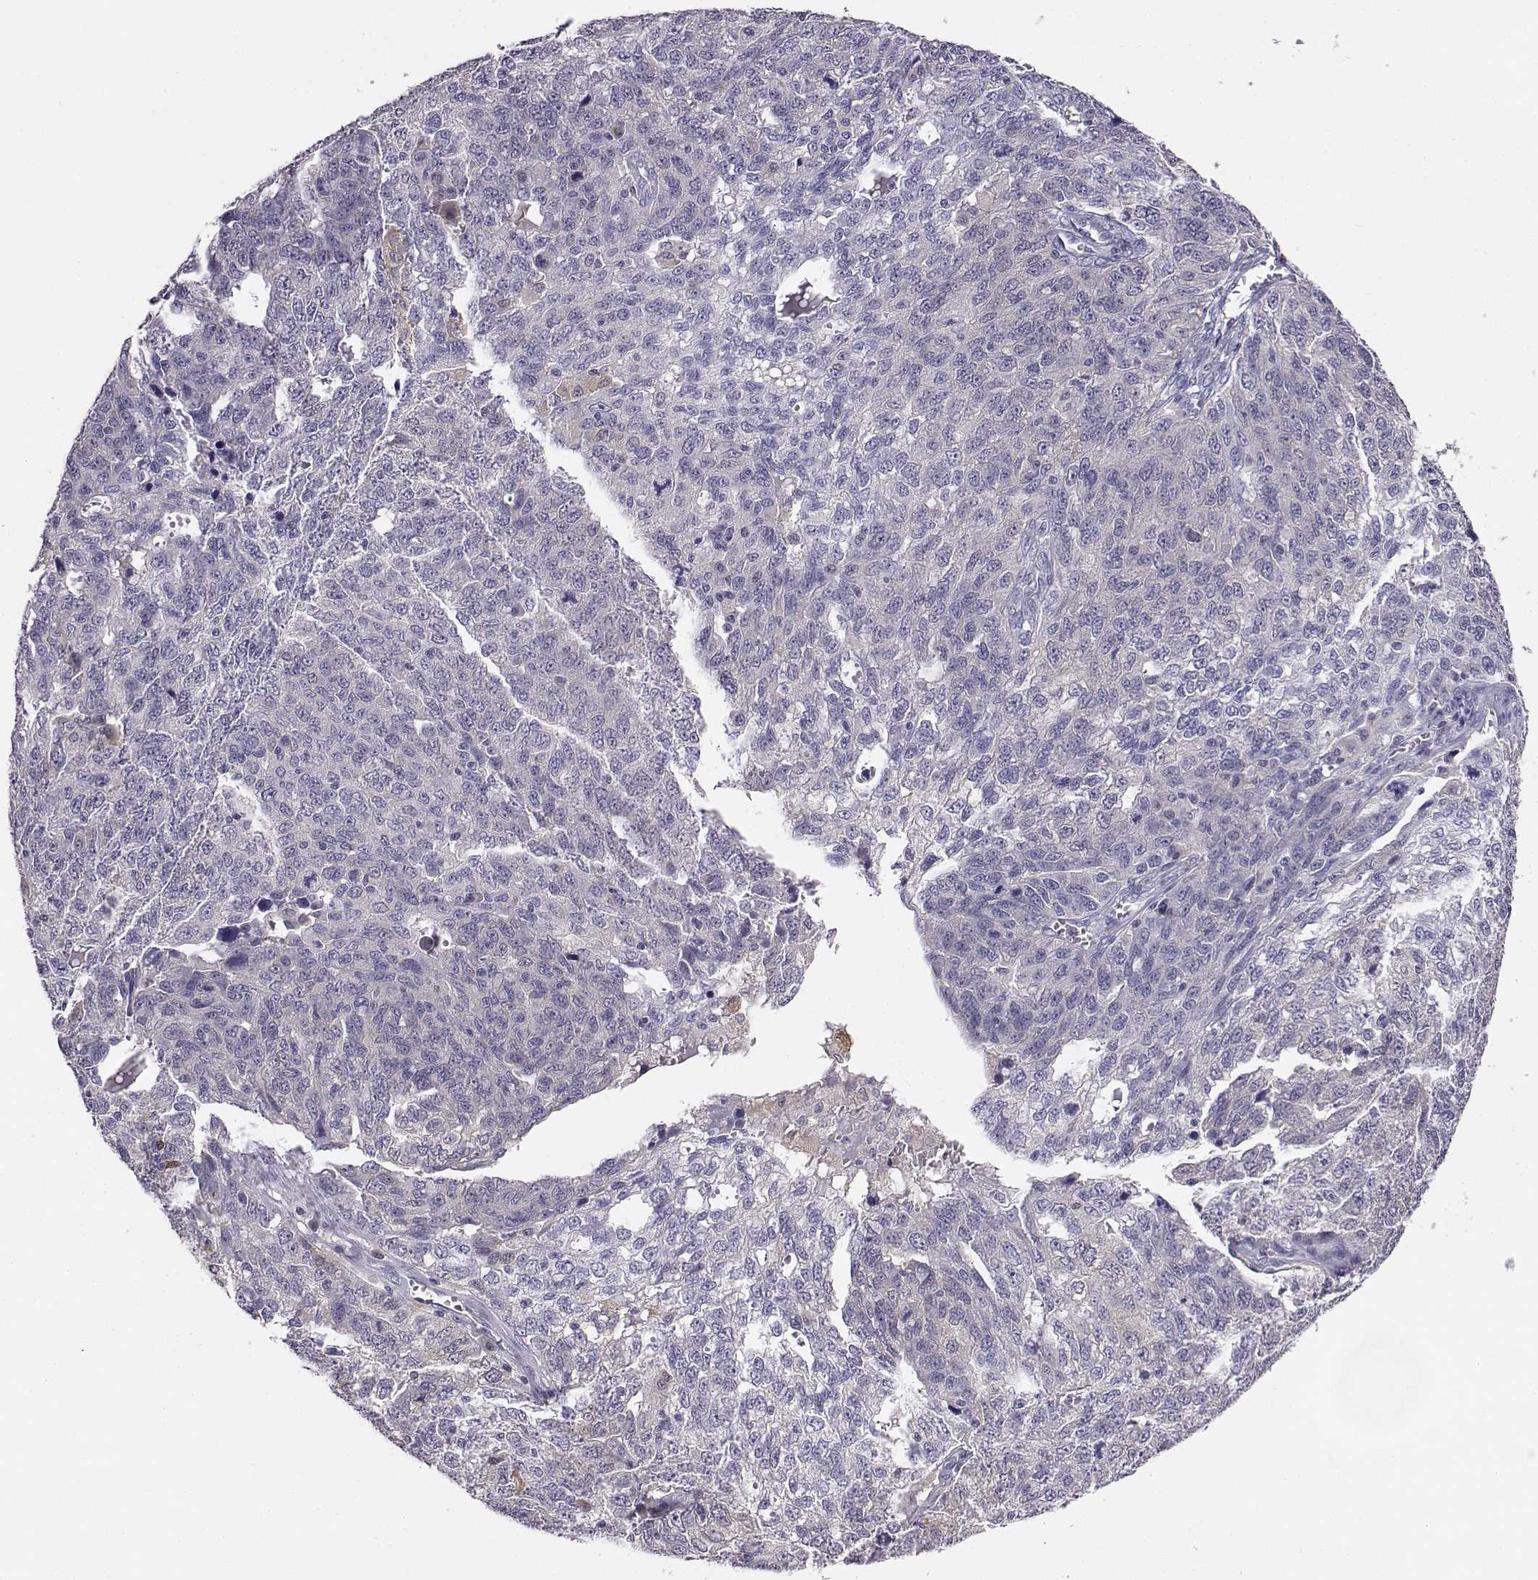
{"staining": {"intensity": "negative", "quantity": "none", "location": "none"}, "tissue": "ovarian cancer", "cell_type": "Tumor cells", "image_type": "cancer", "snomed": [{"axis": "morphology", "description": "Cystadenocarcinoma, serous, NOS"}, {"axis": "topography", "description": "Ovary"}], "caption": "There is no significant expression in tumor cells of ovarian cancer (serous cystadenocarcinoma).", "gene": "AKR1B1", "patient": {"sex": "female", "age": 71}}